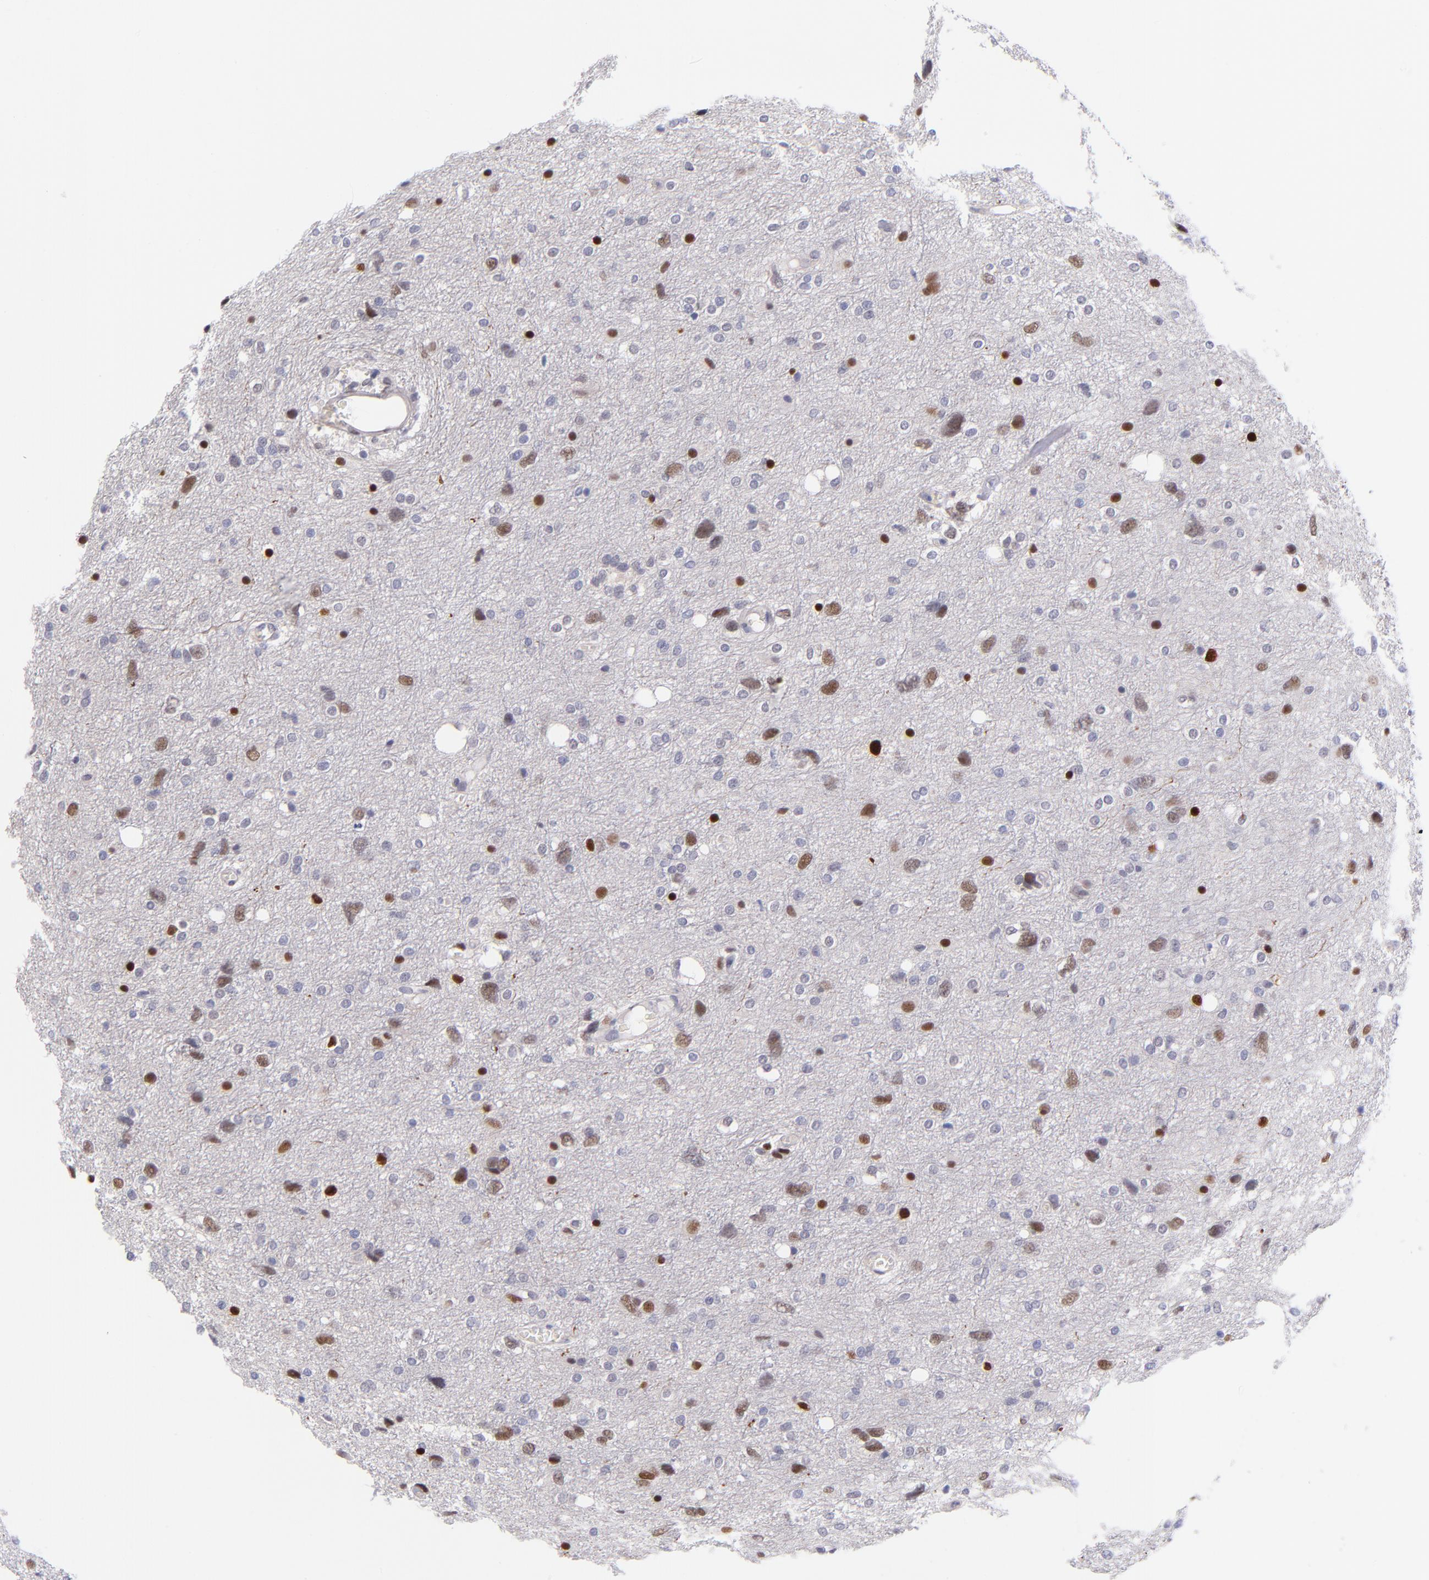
{"staining": {"intensity": "moderate", "quantity": "<25%", "location": "nuclear"}, "tissue": "glioma", "cell_type": "Tumor cells", "image_type": "cancer", "snomed": [{"axis": "morphology", "description": "Glioma, malignant, High grade"}, {"axis": "topography", "description": "Brain"}], "caption": "IHC micrograph of neoplastic tissue: malignant high-grade glioma stained using immunohistochemistry displays low levels of moderate protein expression localized specifically in the nuclear of tumor cells, appearing as a nuclear brown color.", "gene": "SOX6", "patient": {"sex": "female", "age": 59}}